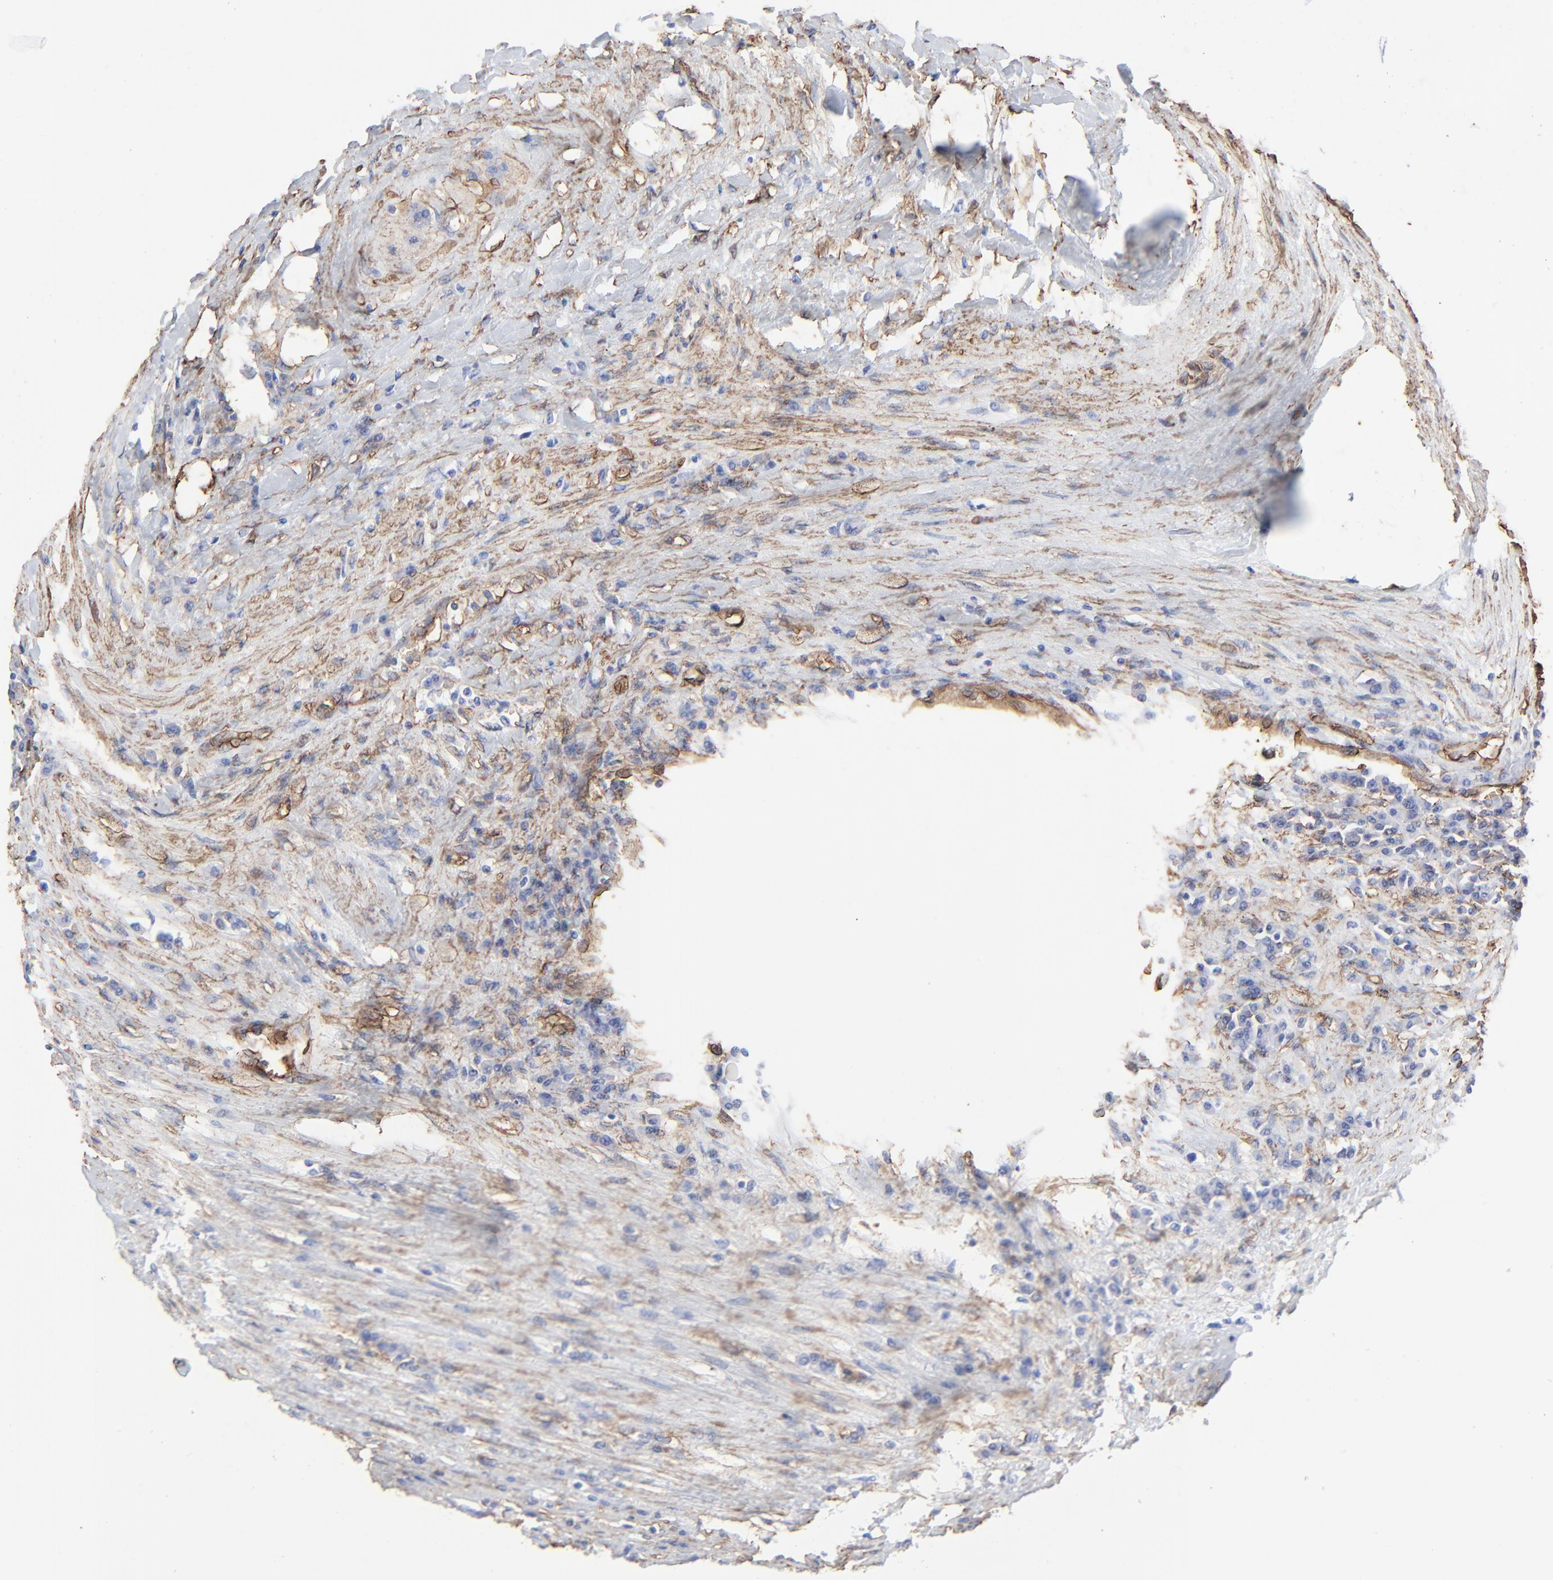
{"staining": {"intensity": "moderate", "quantity": ">75%", "location": "cytoplasmic/membranous"}, "tissue": "renal cancer", "cell_type": "Tumor cells", "image_type": "cancer", "snomed": [{"axis": "morphology", "description": "Normal tissue, NOS"}, {"axis": "morphology", "description": "Adenocarcinoma, NOS"}, {"axis": "topography", "description": "Kidney"}], "caption": "Immunohistochemistry (IHC) of renal cancer displays medium levels of moderate cytoplasmic/membranous staining in about >75% of tumor cells.", "gene": "CAV1", "patient": {"sex": "male", "age": 71}}